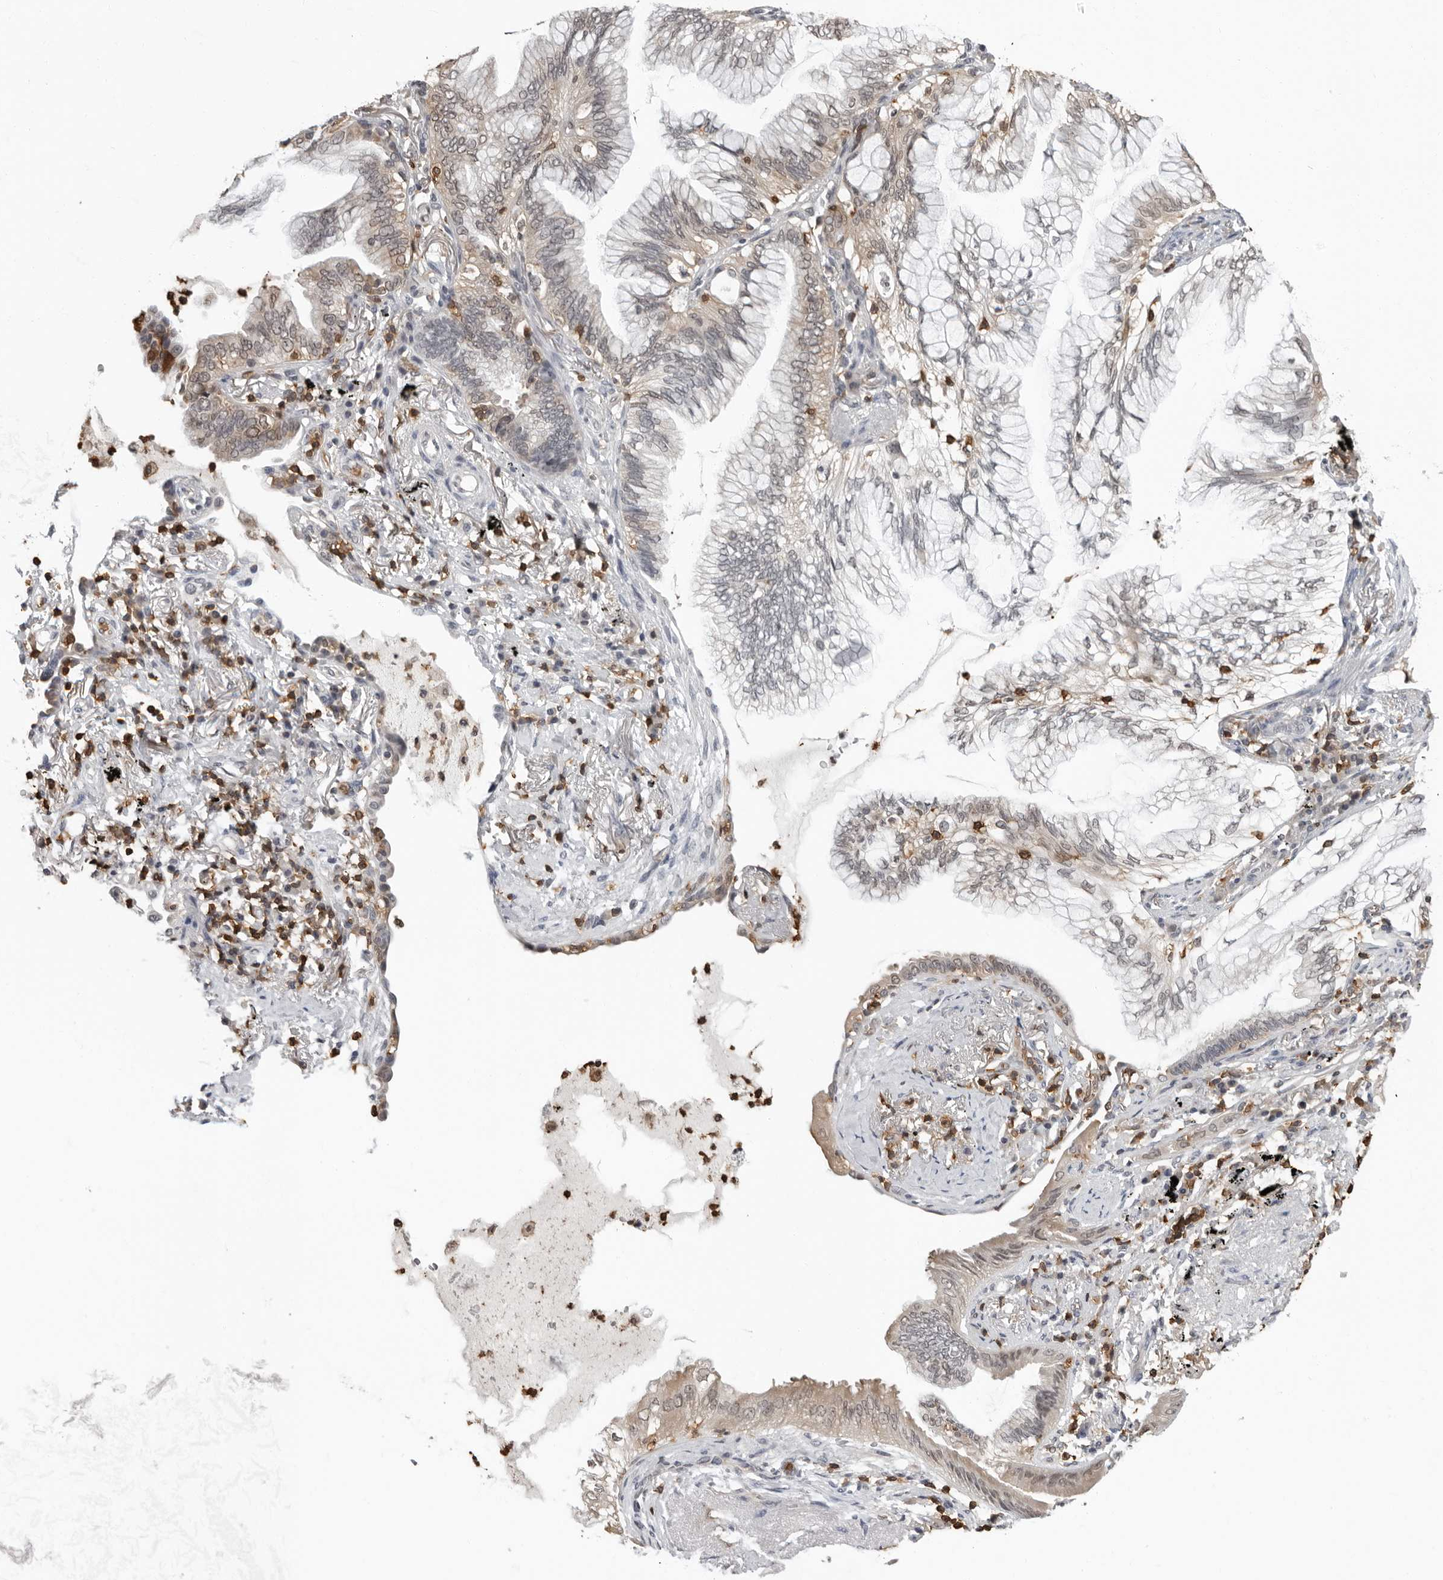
{"staining": {"intensity": "weak", "quantity": "25%-75%", "location": "cytoplasmic/membranous"}, "tissue": "lung cancer", "cell_type": "Tumor cells", "image_type": "cancer", "snomed": [{"axis": "morphology", "description": "Adenocarcinoma, NOS"}, {"axis": "topography", "description": "Lung"}], "caption": "High-power microscopy captured an IHC photomicrograph of lung adenocarcinoma, revealing weak cytoplasmic/membranous expression in approximately 25%-75% of tumor cells.", "gene": "HSPH1", "patient": {"sex": "female", "age": 70}}